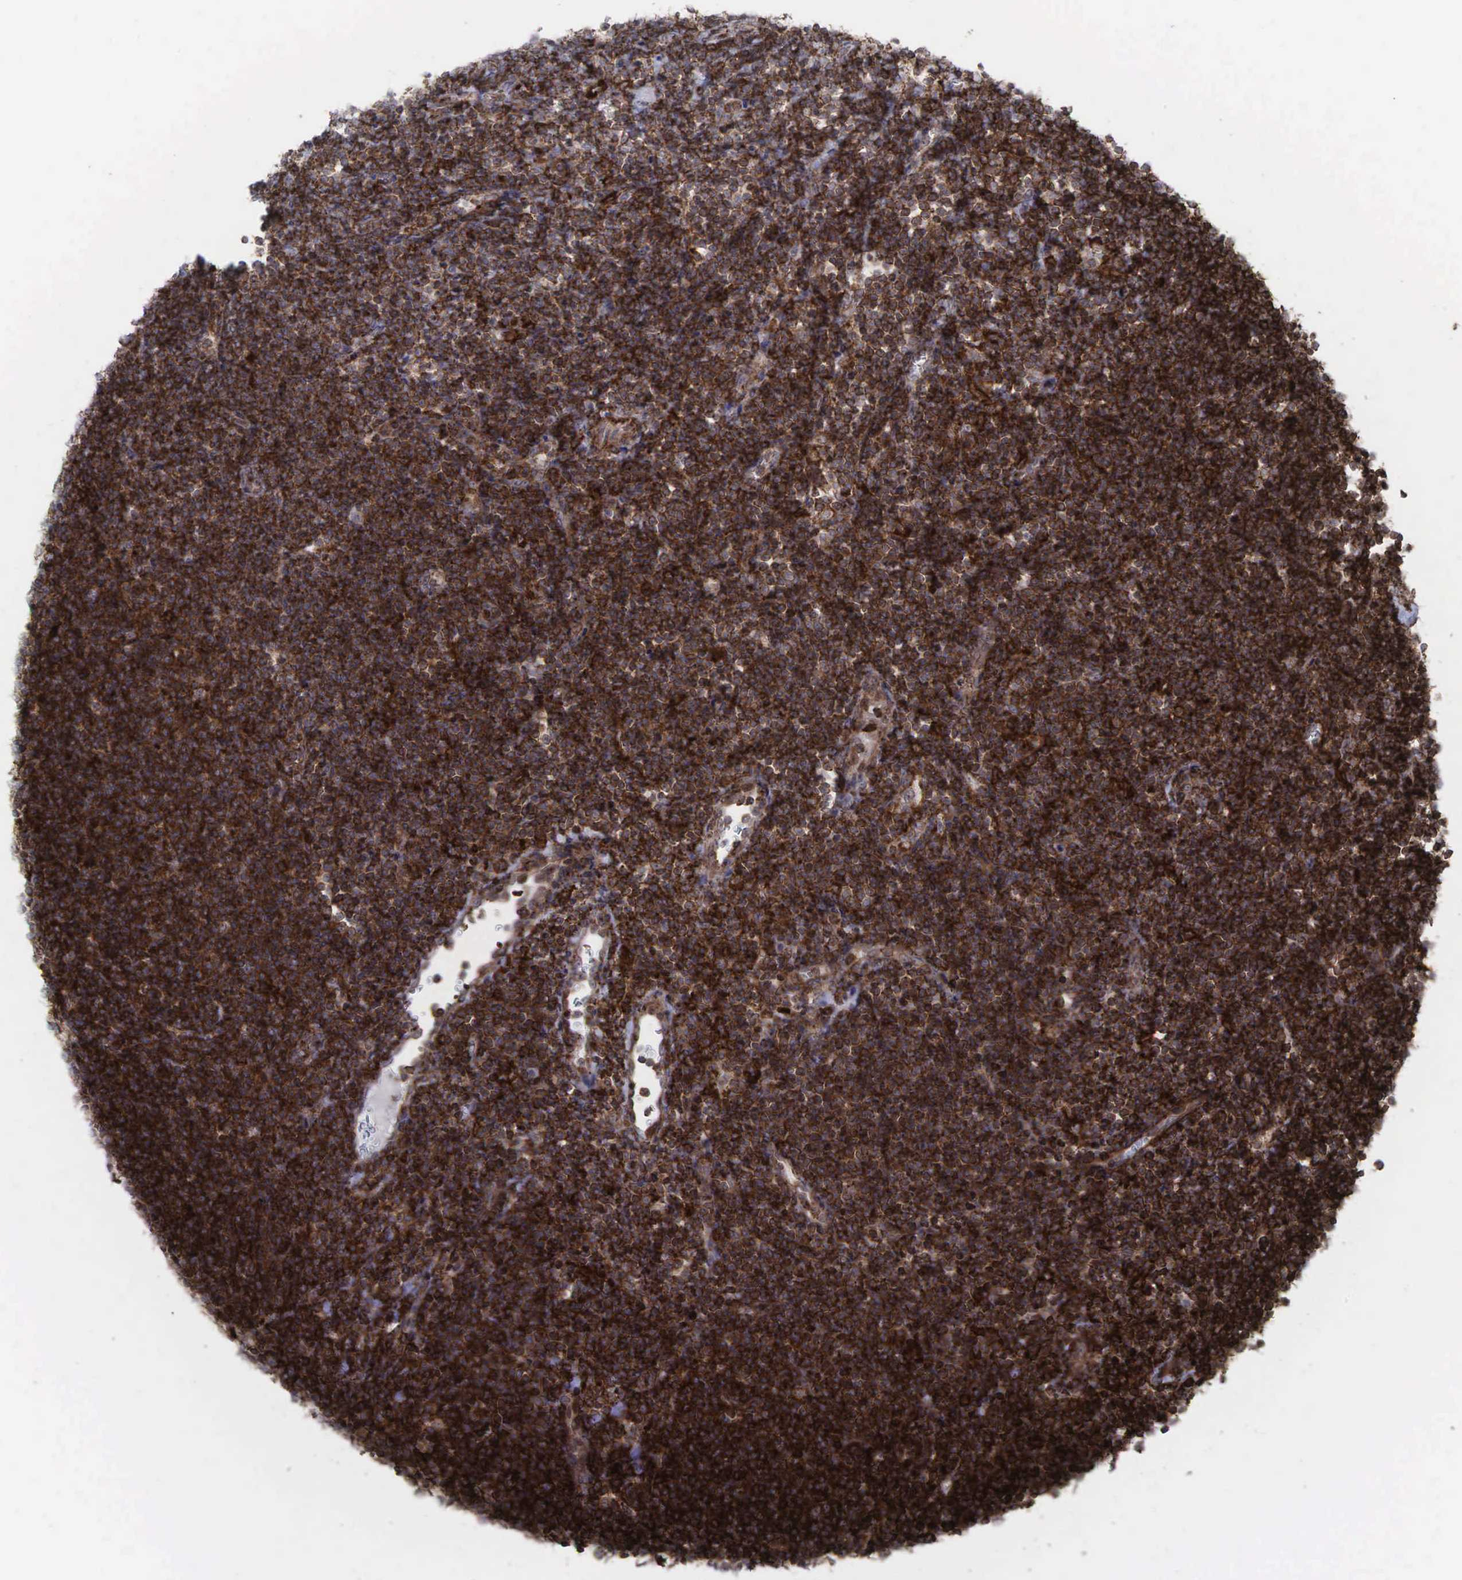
{"staining": {"intensity": "strong", "quantity": ">75%", "location": "cytoplasmic/membranous"}, "tissue": "lymphoma", "cell_type": "Tumor cells", "image_type": "cancer", "snomed": [{"axis": "morphology", "description": "Malignant lymphoma, non-Hodgkin's type, Low grade"}, {"axis": "topography", "description": "Lymph node"}], "caption": "Protein staining of lymphoma tissue reveals strong cytoplasmic/membranous staining in about >75% of tumor cells. (Stains: DAB (3,3'-diaminobenzidine) in brown, nuclei in blue, Microscopy: brightfield microscopy at high magnification).", "gene": "GPRASP1", "patient": {"sex": "male", "age": 65}}